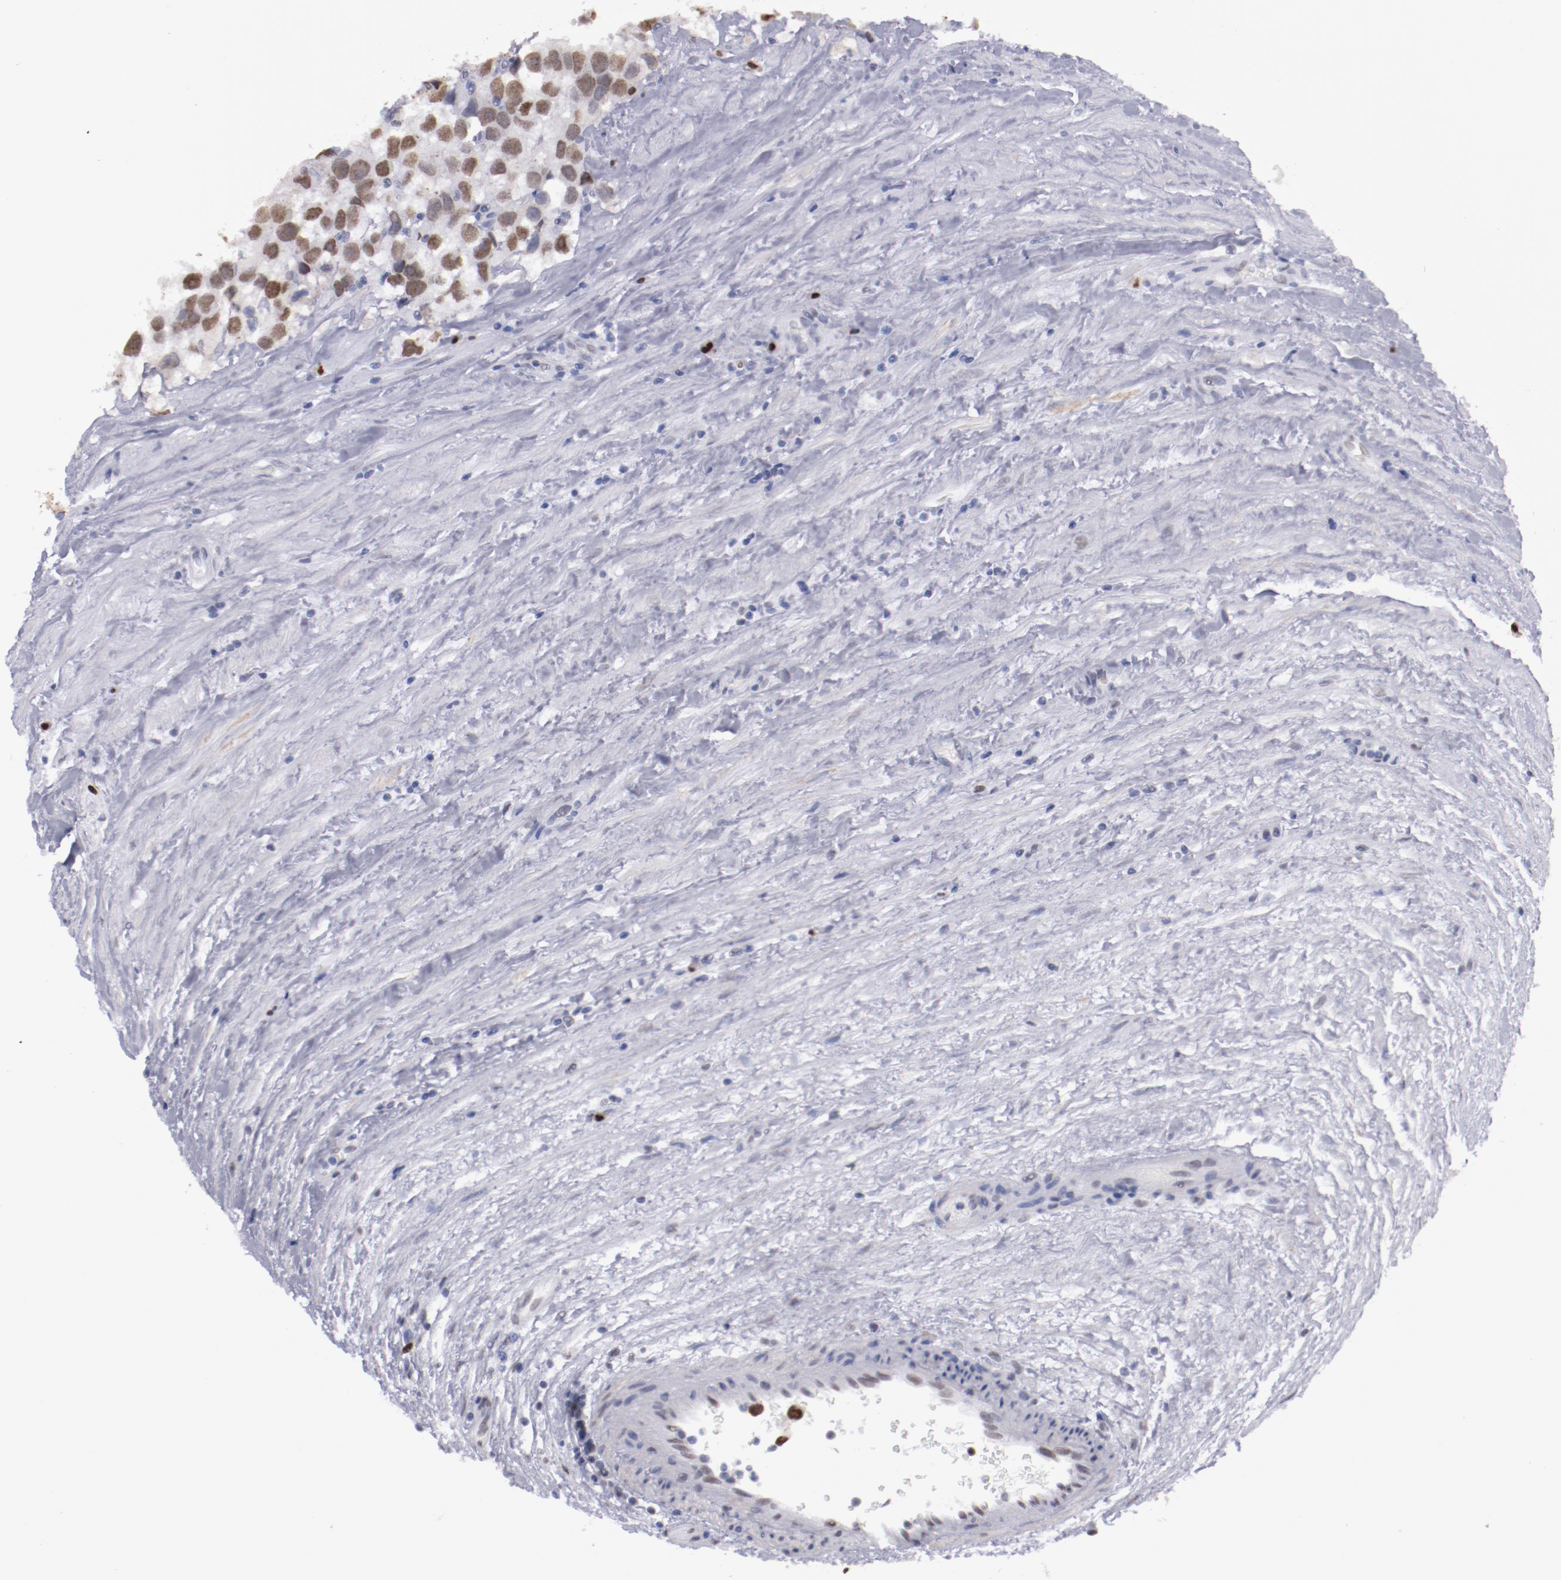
{"staining": {"intensity": "moderate", "quantity": "25%-75%", "location": "nuclear"}, "tissue": "testis cancer", "cell_type": "Tumor cells", "image_type": "cancer", "snomed": [{"axis": "morphology", "description": "Seminoma, NOS"}, {"axis": "topography", "description": "Testis"}], "caption": "This is an image of immunohistochemistry staining of seminoma (testis), which shows moderate staining in the nuclear of tumor cells.", "gene": "IRF4", "patient": {"sex": "male", "age": 43}}